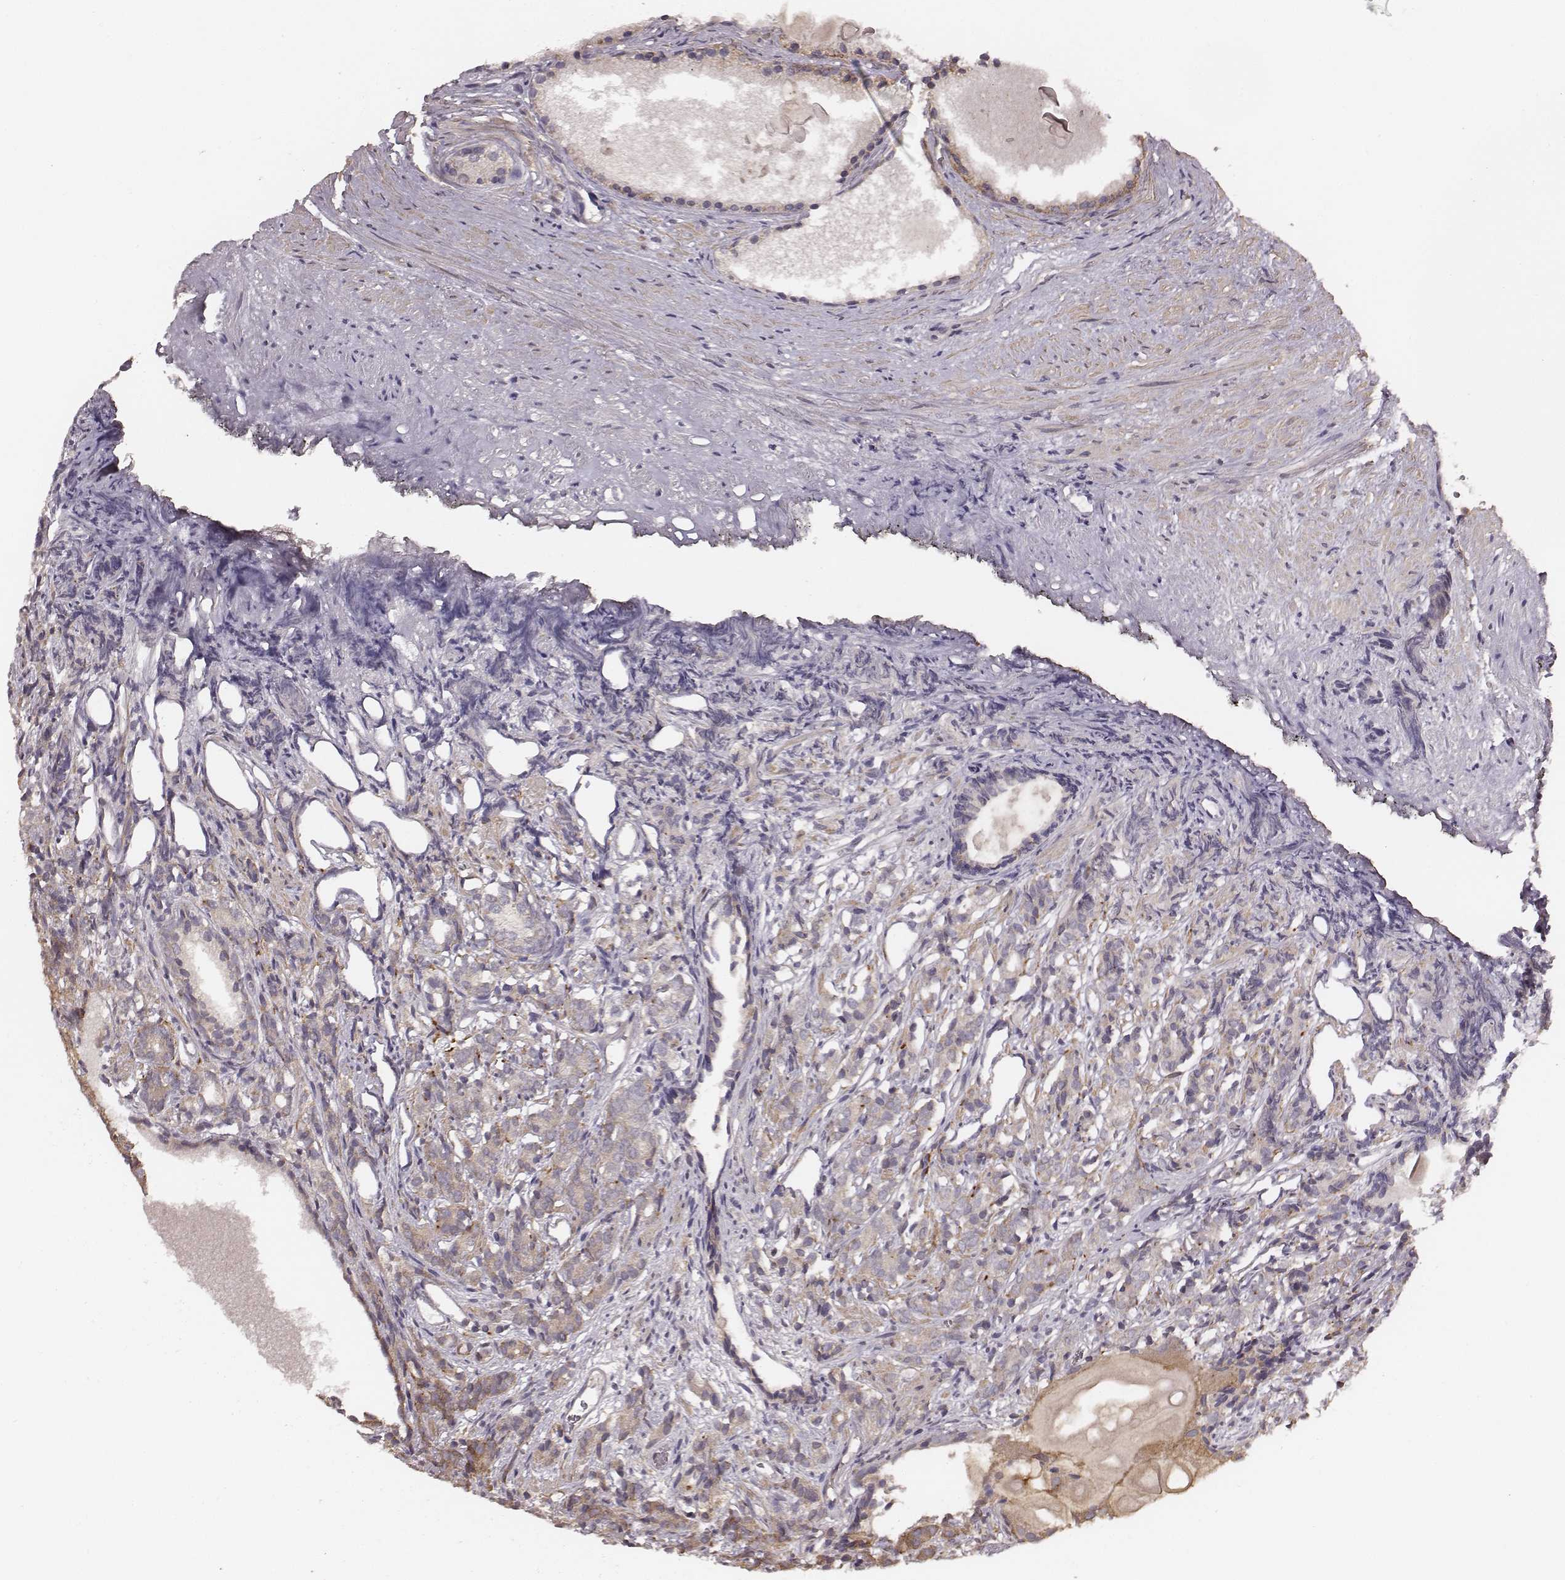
{"staining": {"intensity": "weak", "quantity": "25%-75%", "location": "cytoplasmic/membranous"}, "tissue": "prostate cancer", "cell_type": "Tumor cells", "image_type": "cancer", "snomed": [{"axis": "morphology", "description": "Adenocarcinoma, High grade"}, {"axis": "topography", "description": "Prostate"}], "caption": "Immunohistochemical staining of human prostate cancer (high-grade adenocarcinoma) exhibits low levels of weak cytoplasmic/membranous staining in about 25%-75% of tumor cells.", "gene": "VPS26A", "patient": {"sex": "male", "age": 84}}